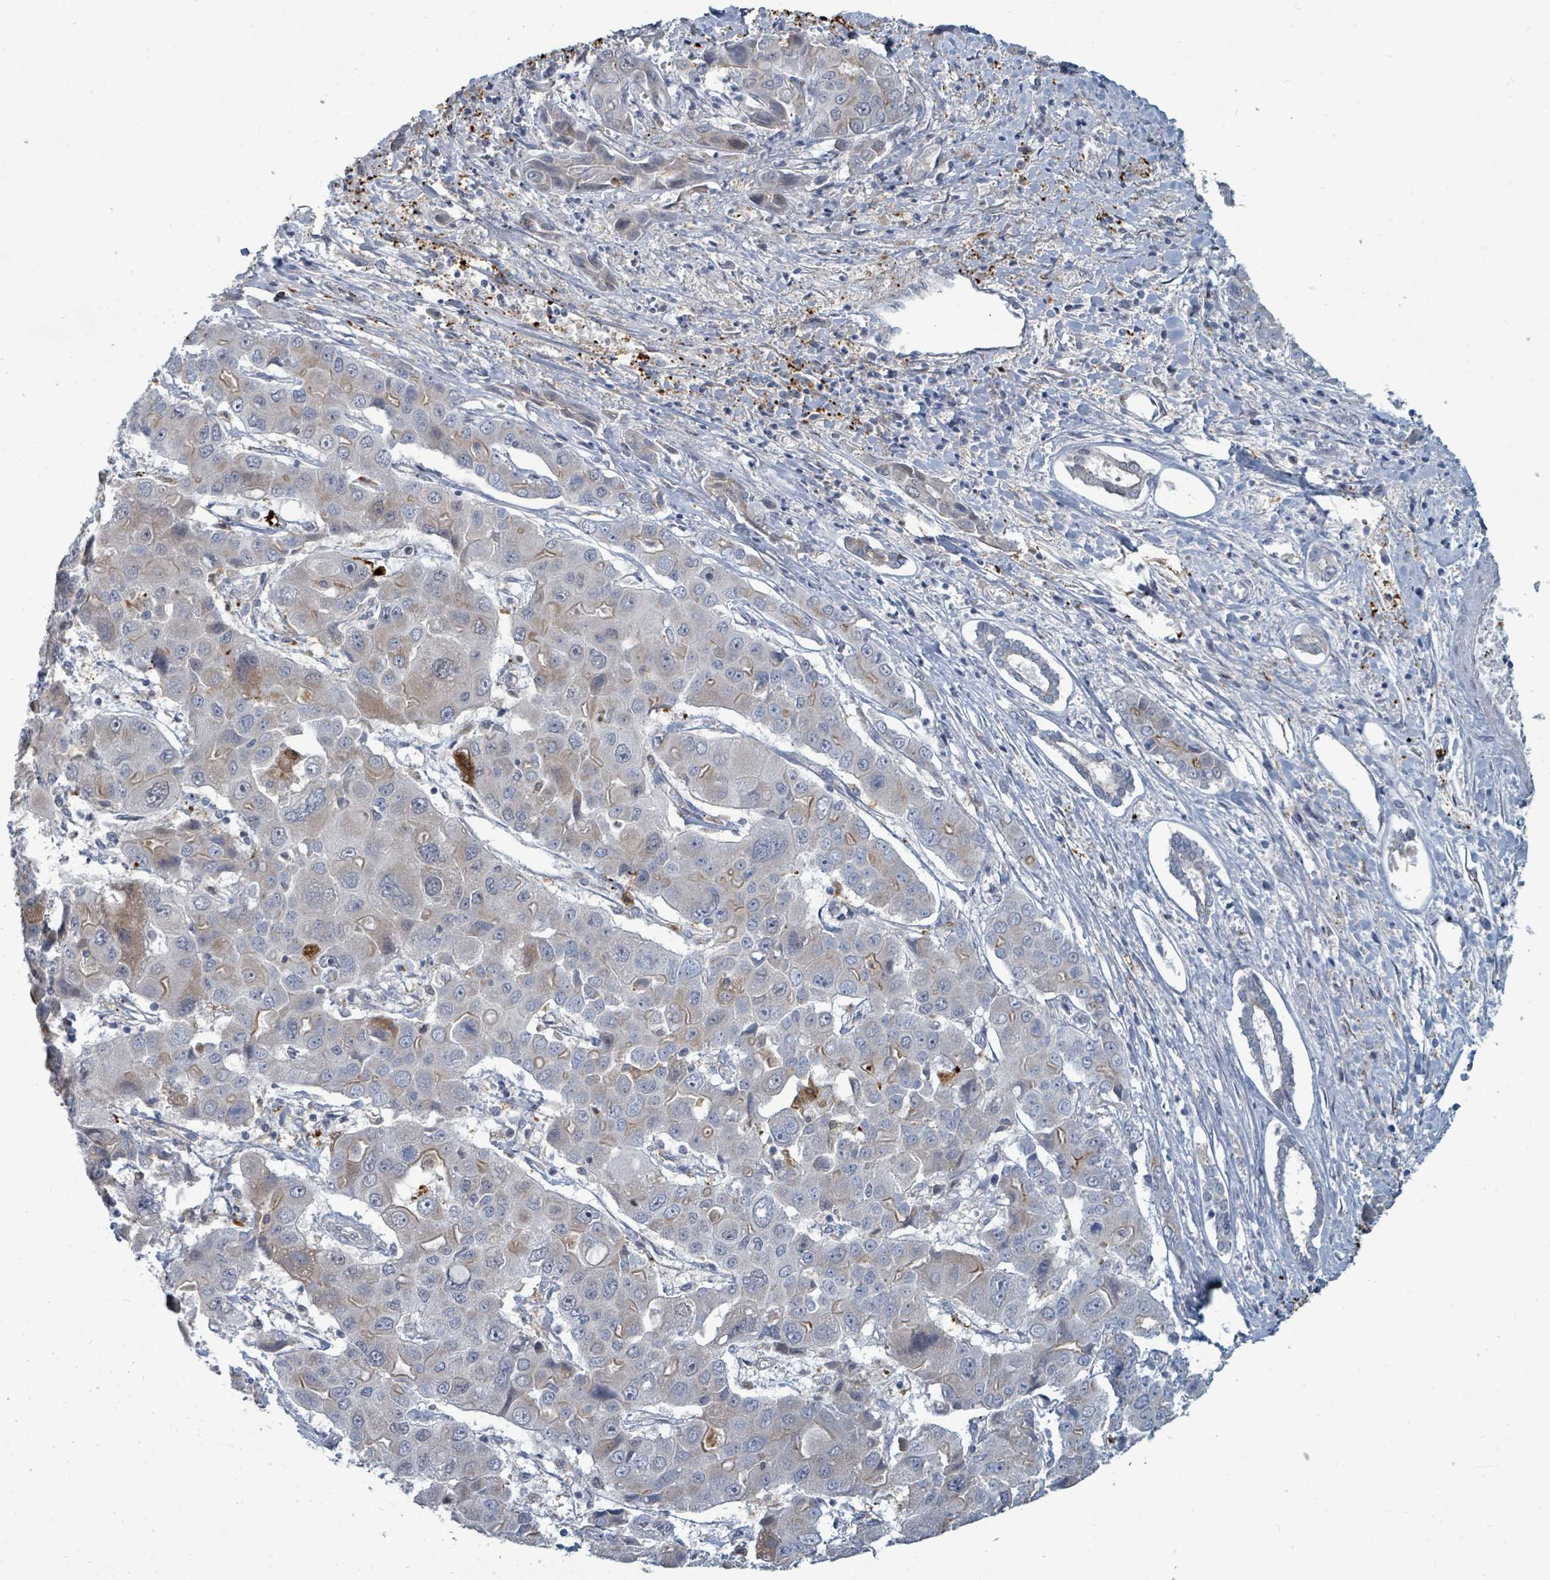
{"staining": {"intensity": "weak", "quantity": "<25%", "location": "cytoplasmic/membranous"}, "tissue": "liver cancer", "cell_type": "Tumor cells", "image_type": "cancer", "snomed": [{"axis": "morphology", "description": "Cholangiocarcinoma"}, {"axis": "topography", "description": "Liver"}], "caption": "This image is of liver cancer (cholangiocarcinoma) stained with immunohistochemistry to label a protein in brown with the nuclei are counter-stained blue. There is no staining in tumor cells.", "gene": "TRDMT1", "patient": {"sex": "male", "age": 67}}